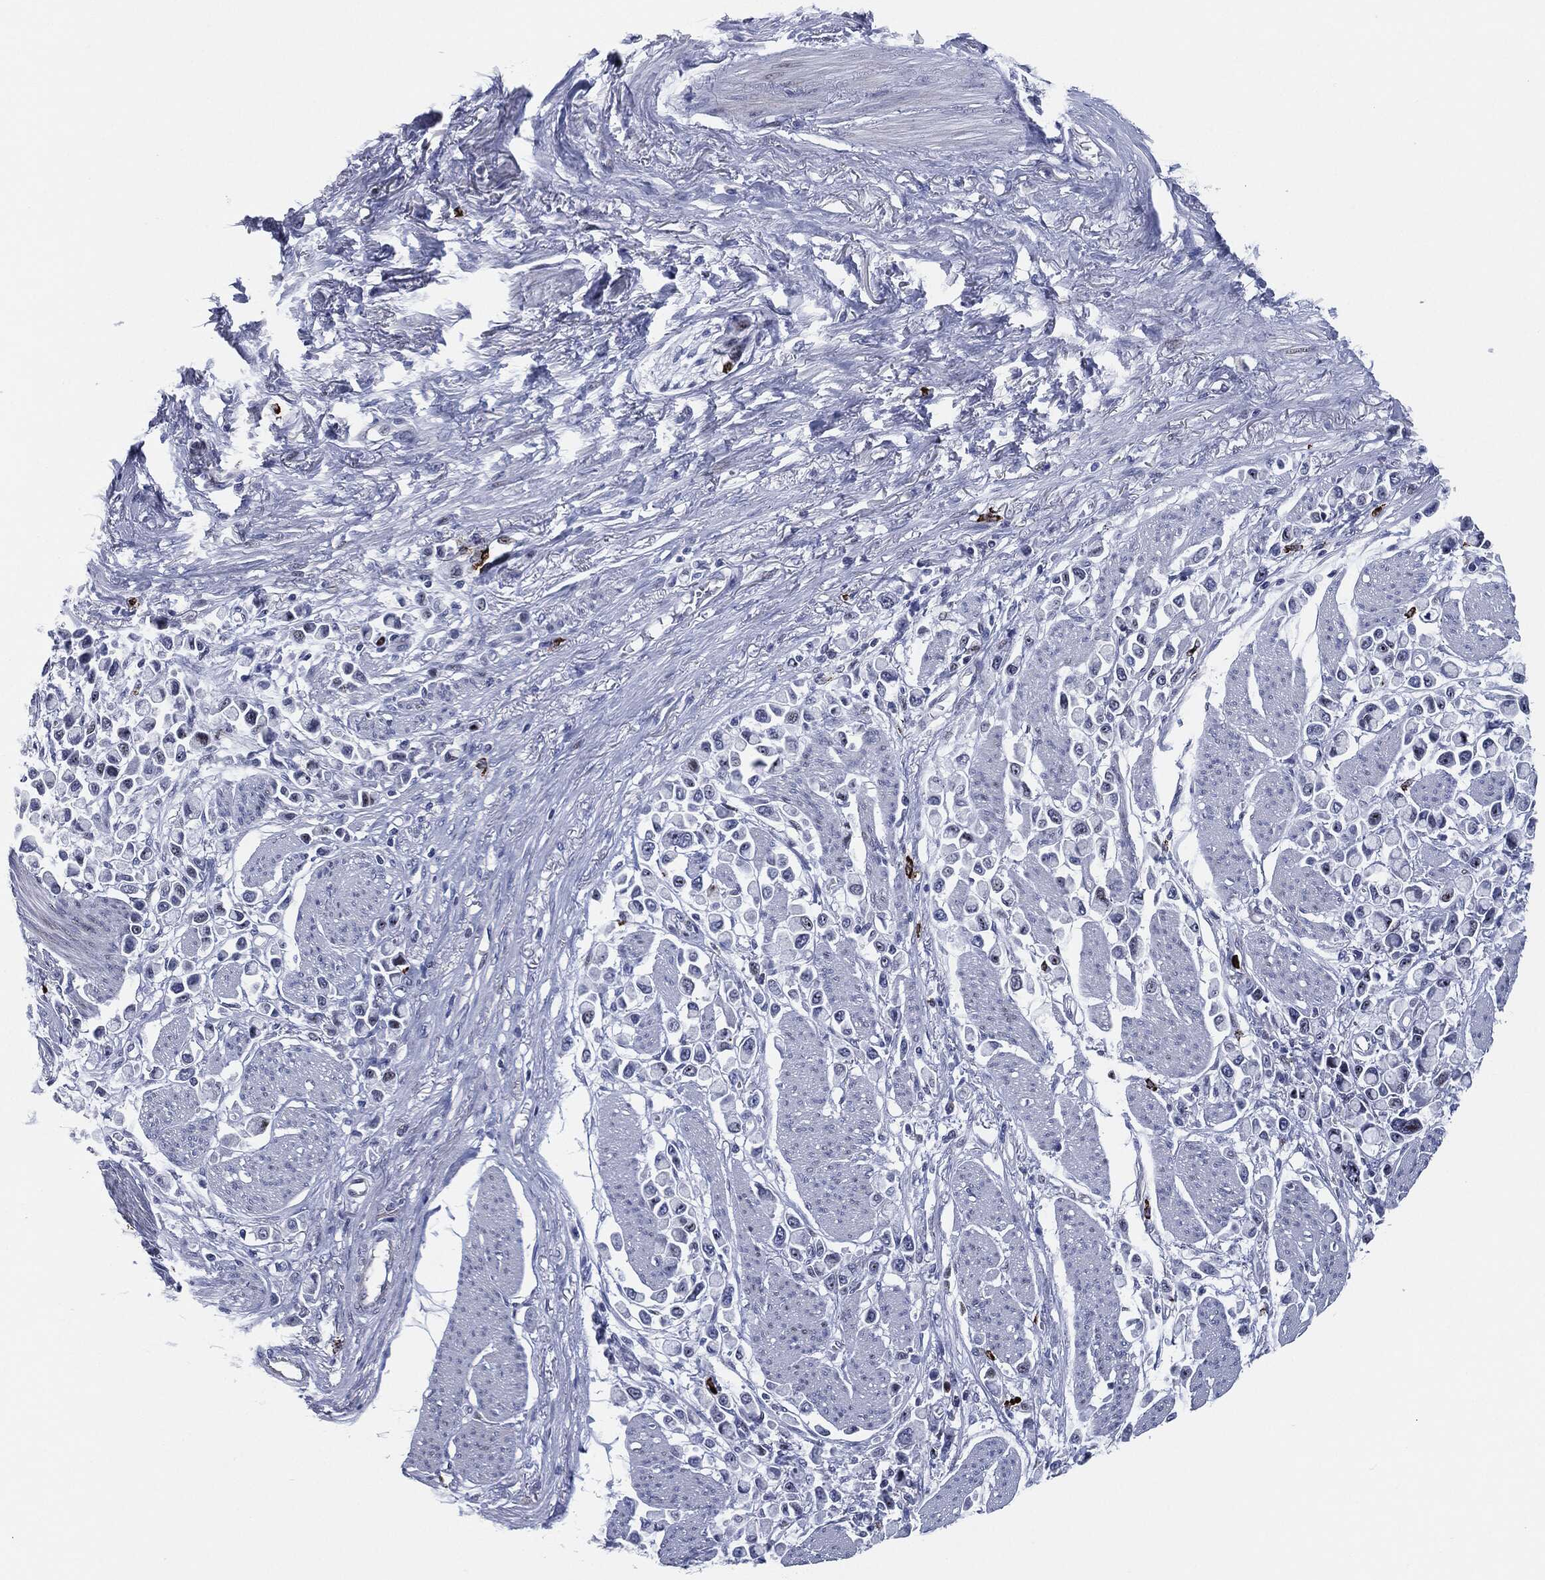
{"staining": {"intensity": "negative", "quantity": "none", "location": "none"}, "tissue": "stomach cancer", "cell_type": "Tumor cells", "image_type": "cancer", "snomed": [{"axis": "morphology", "description": "Adenocarcinoma, NOS"}, {"axis": "topography", "description": "Stomach"}], "caption": "The immunohistochemistry (IHC) image has no significant staining in tumor cells of stomach cancer (adenocarcinoma) tissue.", "gene": "MPO", "patient": {"sex": "female", "age": 81}}